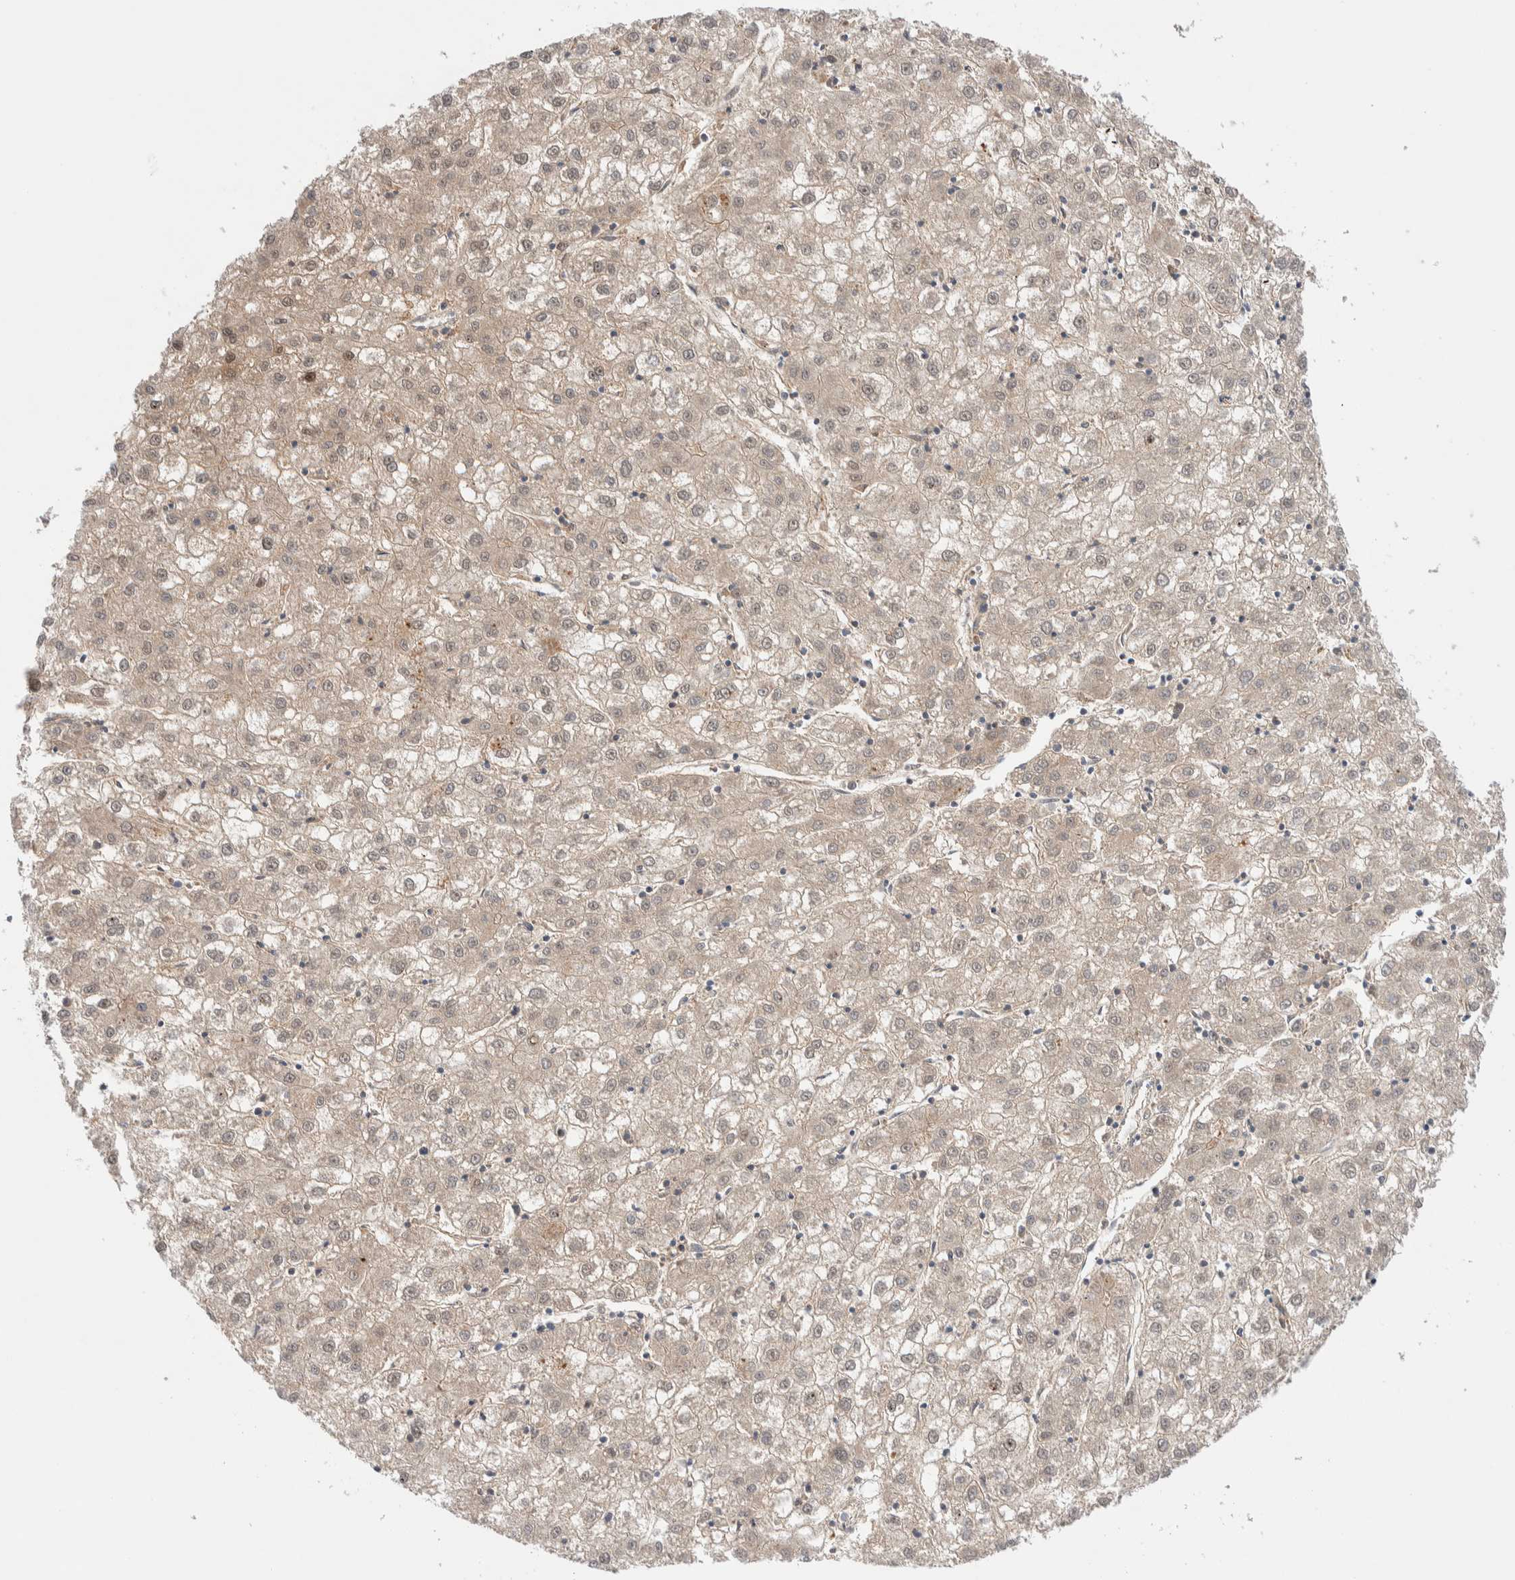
{"staining": {"intensity": "weak", "quantity": ">75%", "location": "cytoplasmic/membranous,nuclear"}, "tissue": "liver cancer", "cell_type": "Tumor cells", "image_type": "cancer", "snomed": [{"axis": "morphology", "description": "Carcinoma, Hepatocellular, NOS"}, {"axis": "topography", "description": "Liver"}], "caption": "Liver cancer (hepatocellular carcinoma) stained for a protein (brown) shows weak cytoplasmic/membranous and nuclear positive staining in about >75% of tumor cells.", "gene": "DNAJB6", "patient": {"sex": "male", "age": 72}}